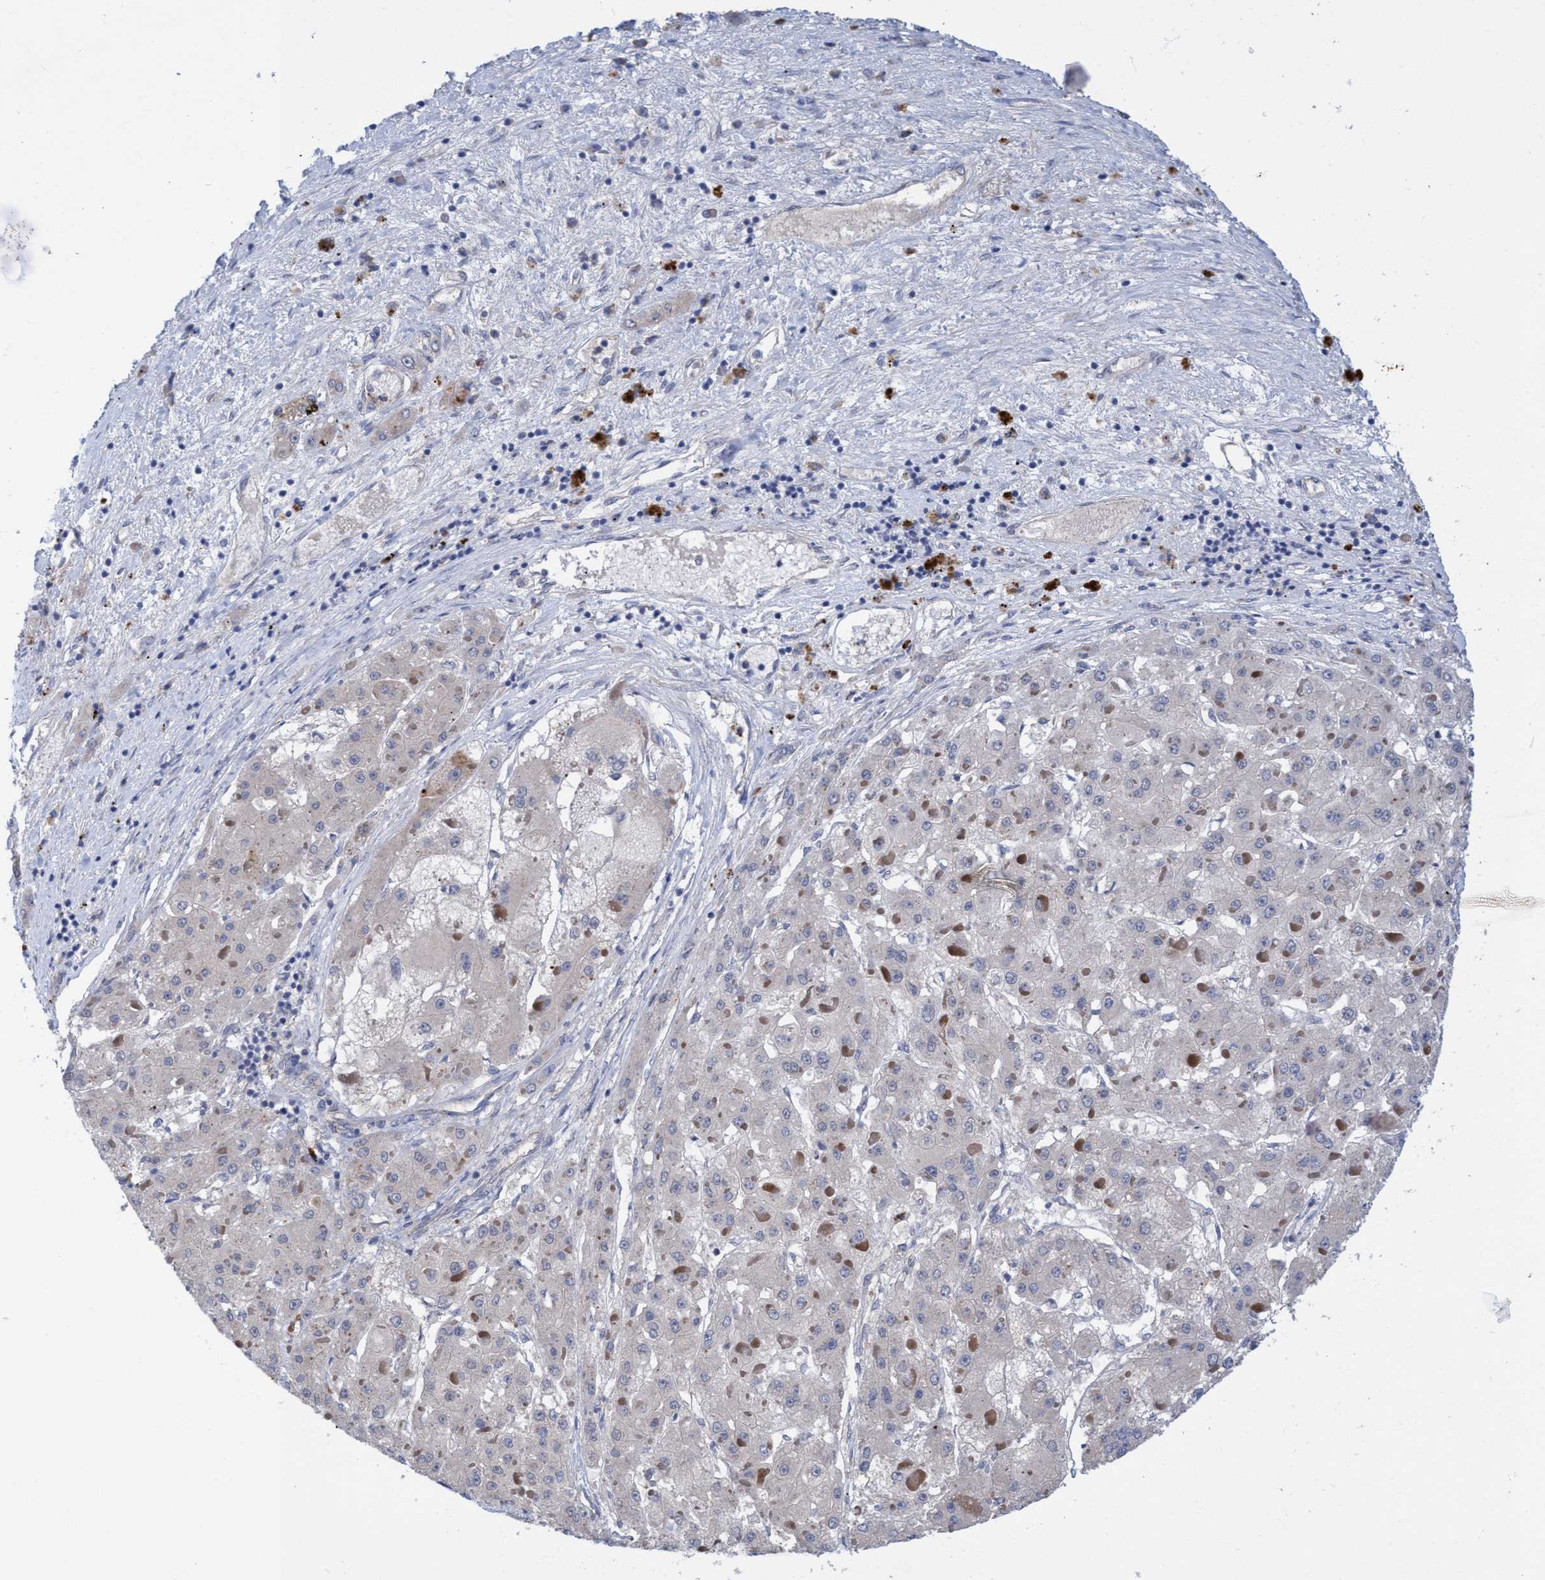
{"staining": {"intensity": "negative", "quantity": "none", "location": "none"}, "tissue": "liver cancer", "cell_type": "Tumor cells", "image_type": "cancer", "snomed": [{"axis": "morphology", "description": "Carcinoma, Hepatocellular, NOS"}, {"axis": "topography", "description": "Liver"}], "caption": "Immunohistochemistry image of liver cancer stained for a protein (brown), which shows no expression in tumor cells. (DAB immunohistochemistry, high magnification).", "gene": "SEMA4D", "patient": {"sex": "female", "age": 73}}